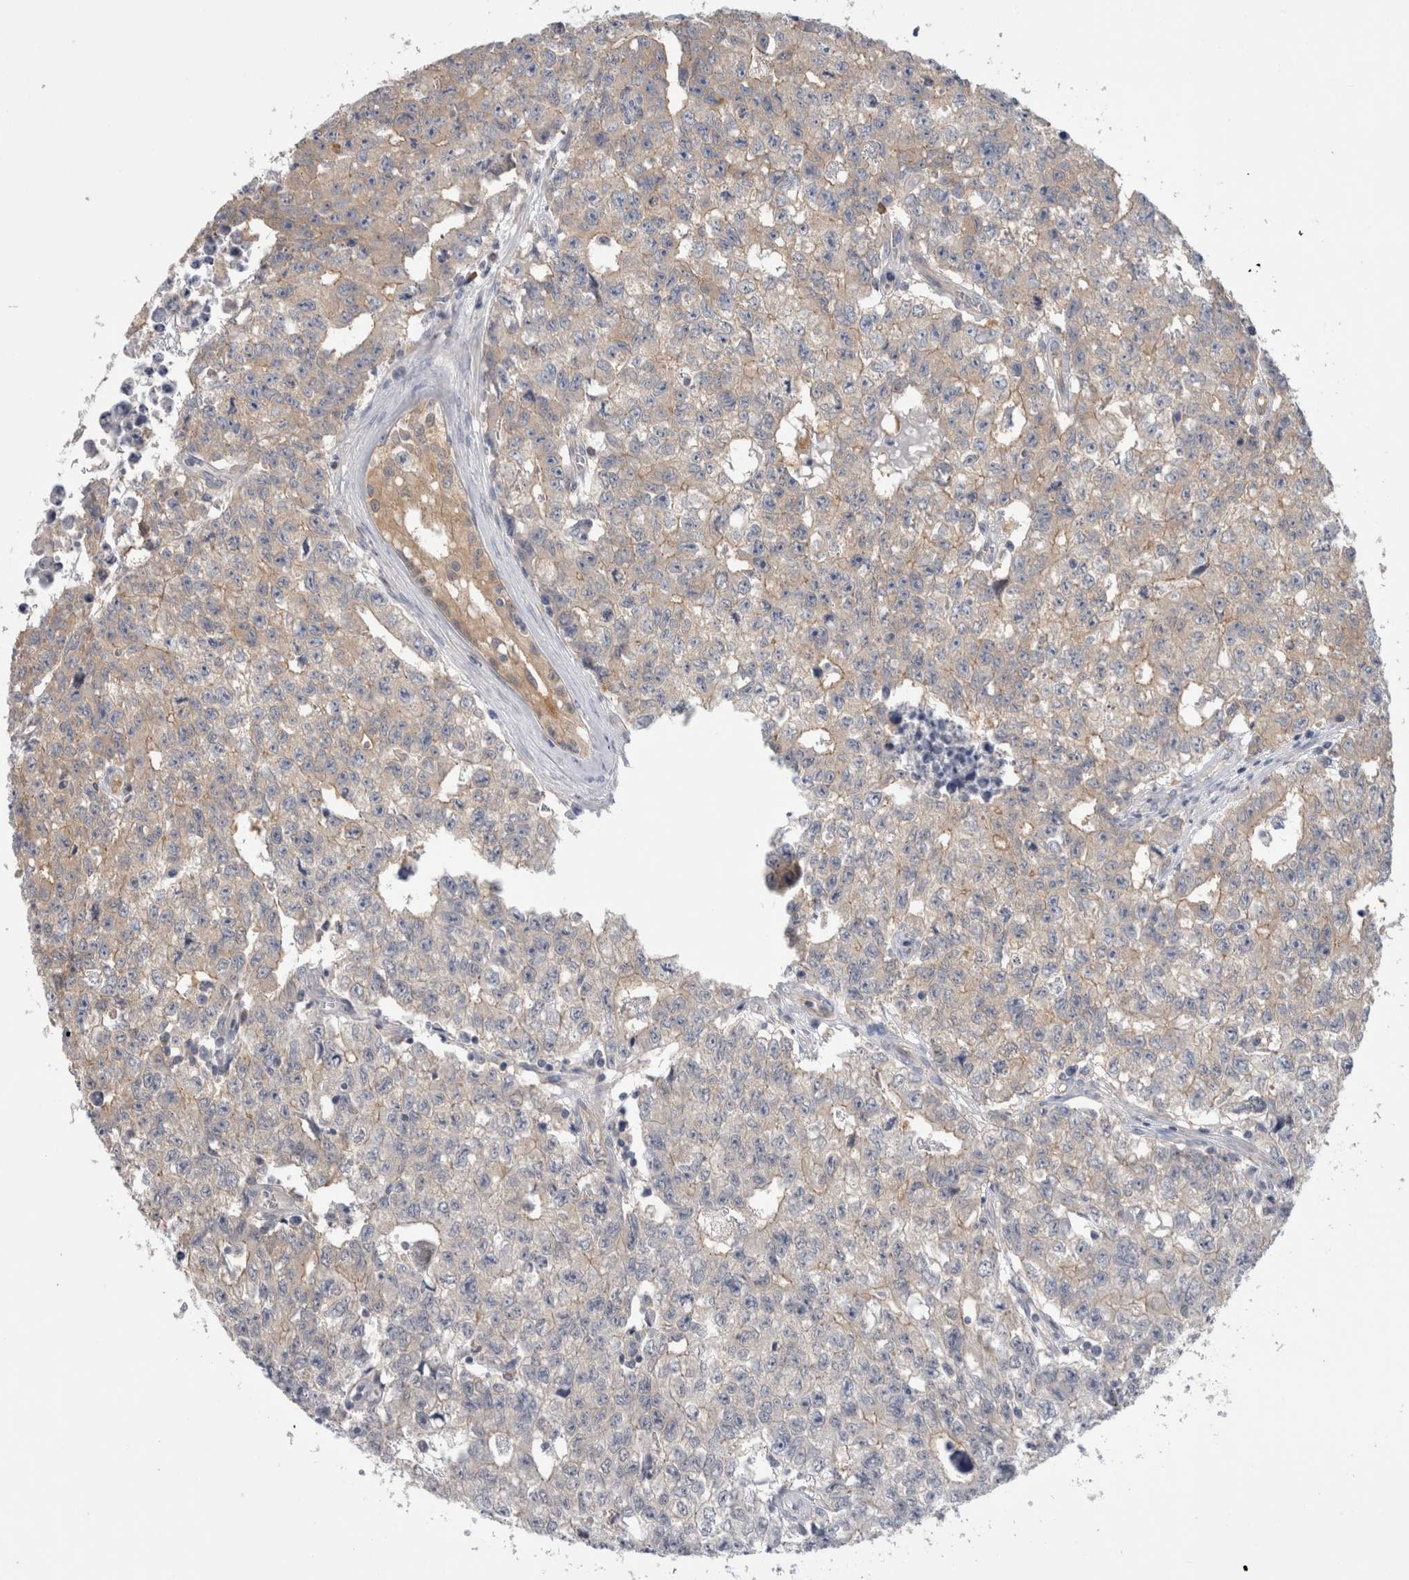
{"staining": {"intensity": "weak", "quantity": "25%-75%", "location": "cytoplasmic/membranous"}, "tissue": "testis cancer", "cell_type": "Tumor cells", "image_type": "cancer", "snomed": [{"axis": "morphology", "description": "Carcinoma, Embryonal, NOS"}, {"axis": "topography", "description": "Testis"}], "caption": "Testis embryonal carcinoma tissue reveals weak cytoplasmic/membranous expression in approximately 25%-75% of tumor cells, visualized by immunohistochemistry.", "gene": "SCRN1", "patient": {"sex": "male", "age": 28}}